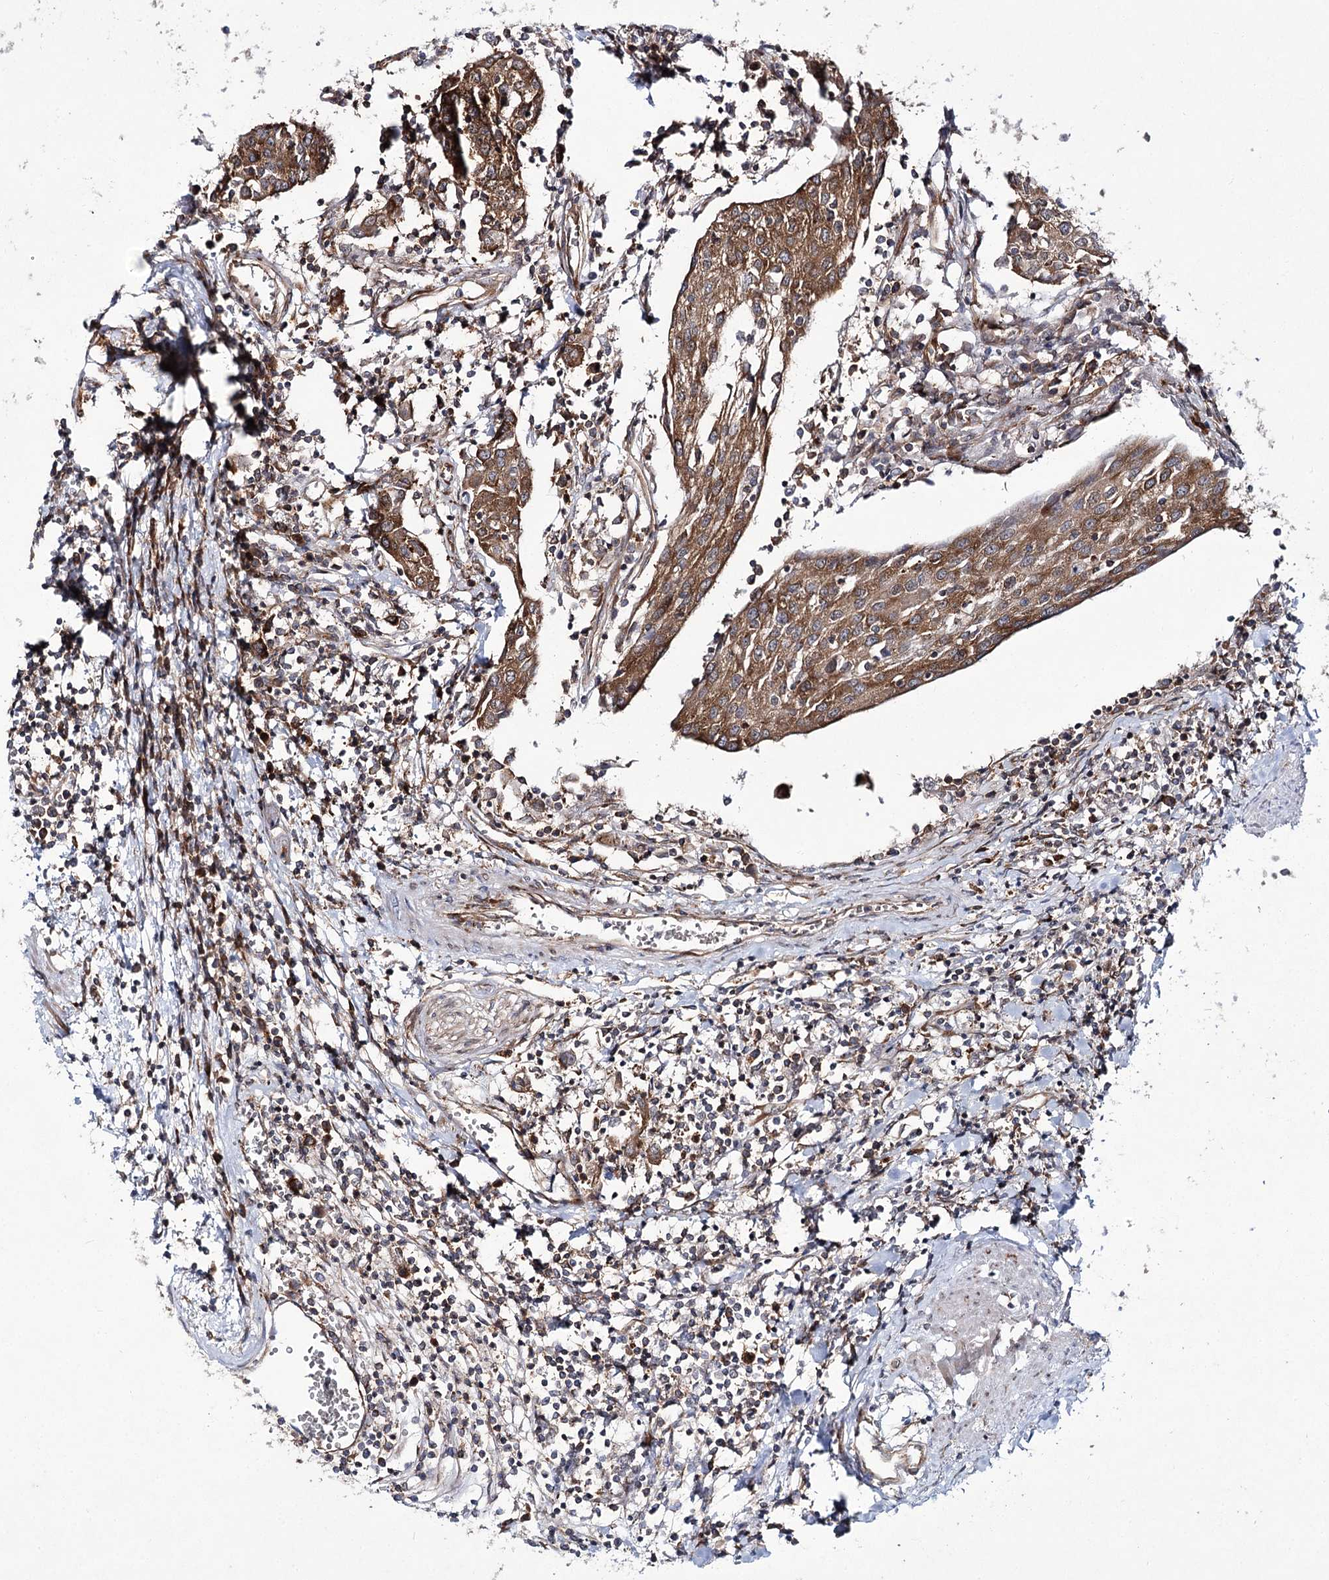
{"staining": {"intensity": "moderate", "quantity": ">75%", "location": "cytoplasmic/membranous"}, "tissue": "urothelial cancer", "cell_type": "Tumor cells", "image_type": "cancer", "snomed": [{"axis": "morphology", "description": "Urothelial carcinoma, High grade"}, {"axis": "topography", "description": "Urinary bladder"}], "caption": "Human urothelial cancer stained for a protein (brown) demonstrates moderate cytoplasmic/membranous positive expression in approximately >75% of tumor cells.", "gene": "VWA2", "patient": {"sex": "female", "age": 85}}